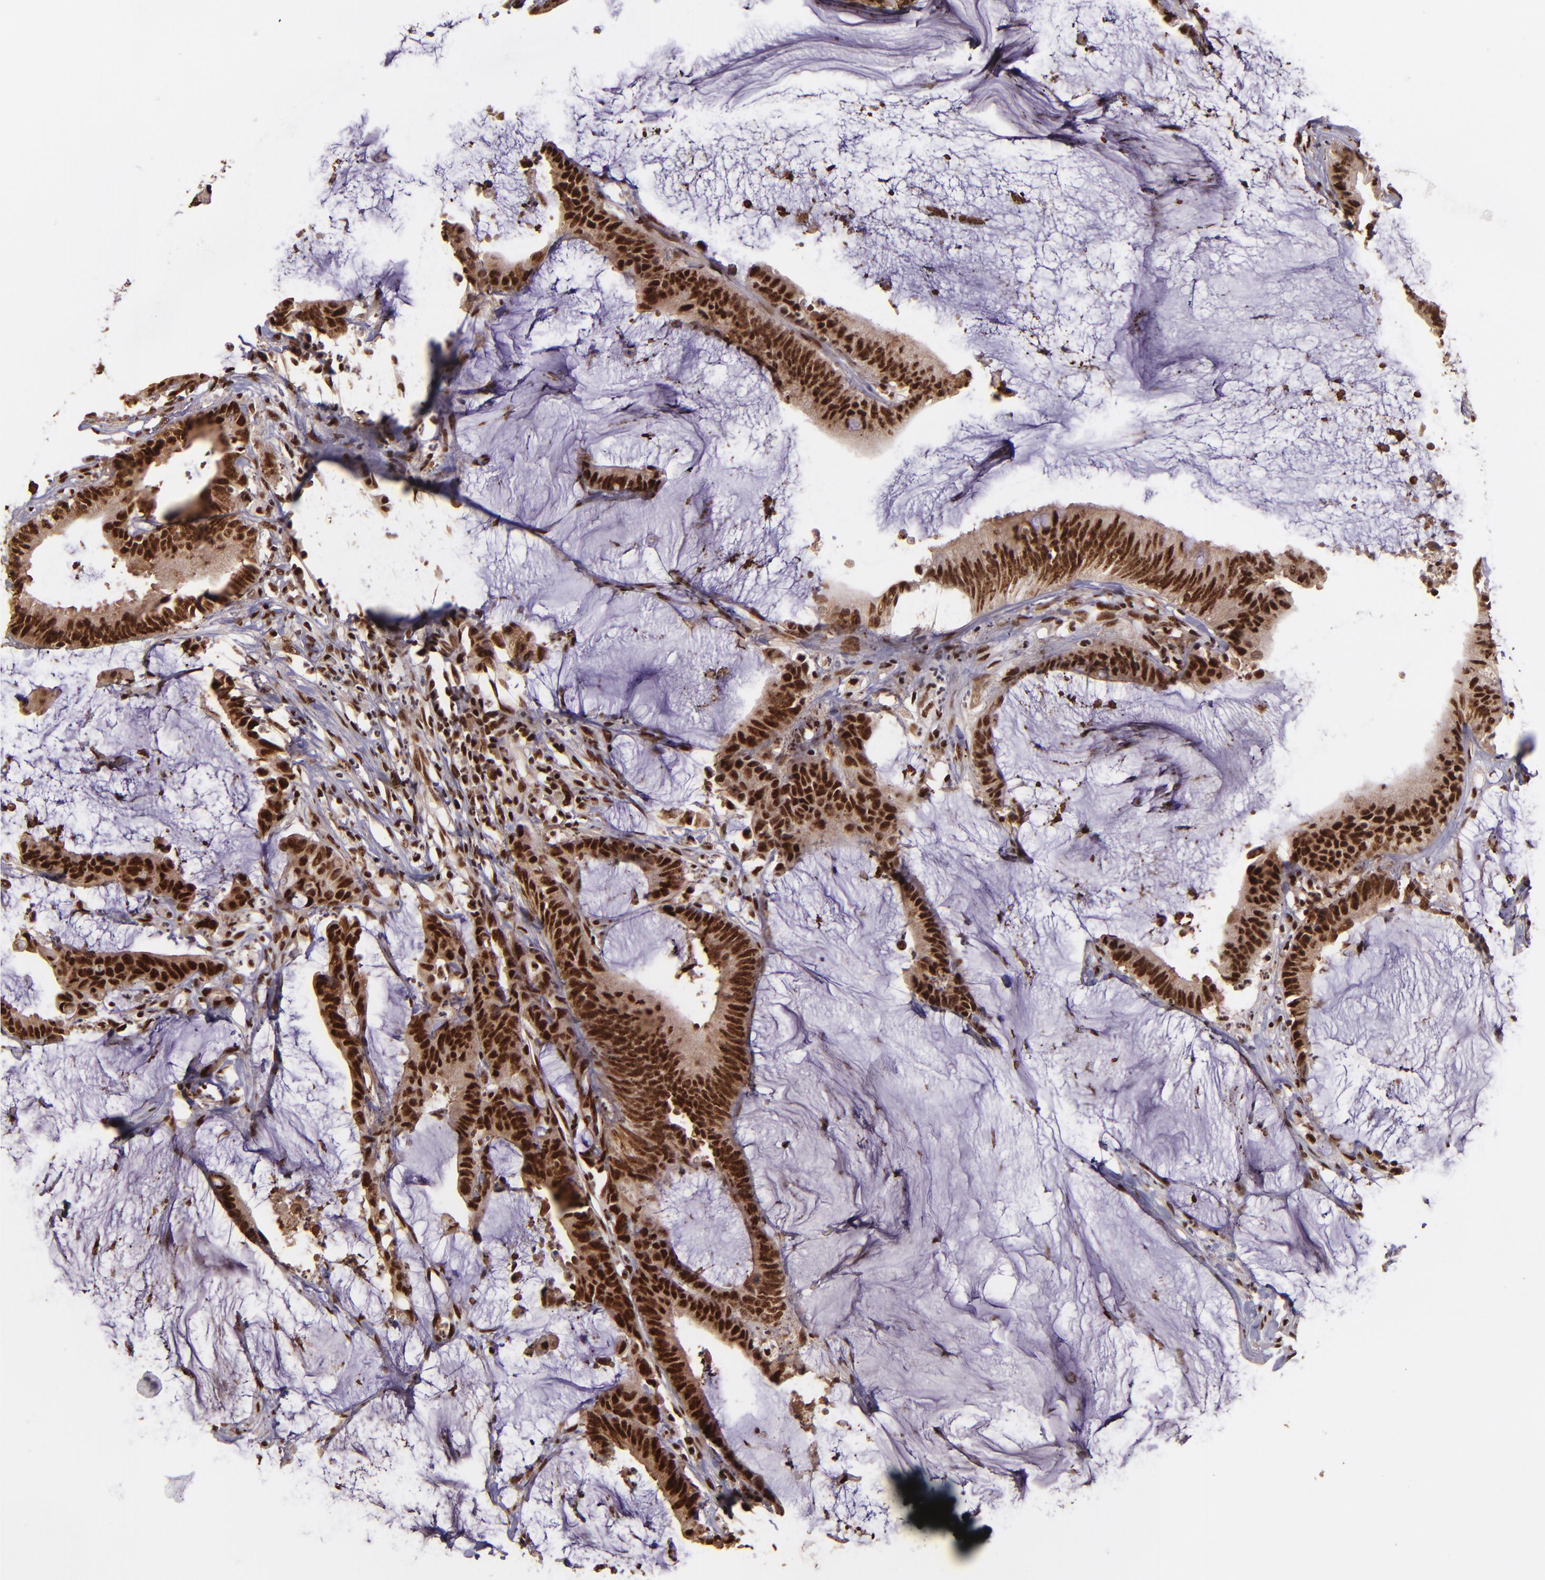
{"staining": {"intensity": "strong", "quantity": ">75%", "location": "cytoplasmic/membranous,nuclear"}, "tissue": "colorectal cancer", "cell_type": "Tumor cells", "image_type": "cancer", "snomed": [{"axis": "morphology", "description": "Adenocarcinoma, NOS"}, {"axis": "topography", "description": "Rectum"}], "caption": "DAB (3,3'-diaminobenzidine) immunohistochemical staining of human adenocarcinoma (colorectal) reveals strong cytoplasmic/membranous and nuclear protein expression in approximately >75% of tumor cells. (DAB (3,3'-diaminobenzidine) IHC with brightfield microscopy, high magnification).", "gene": "PQBP1", "patient": {"sex": "female", "age": 66}}